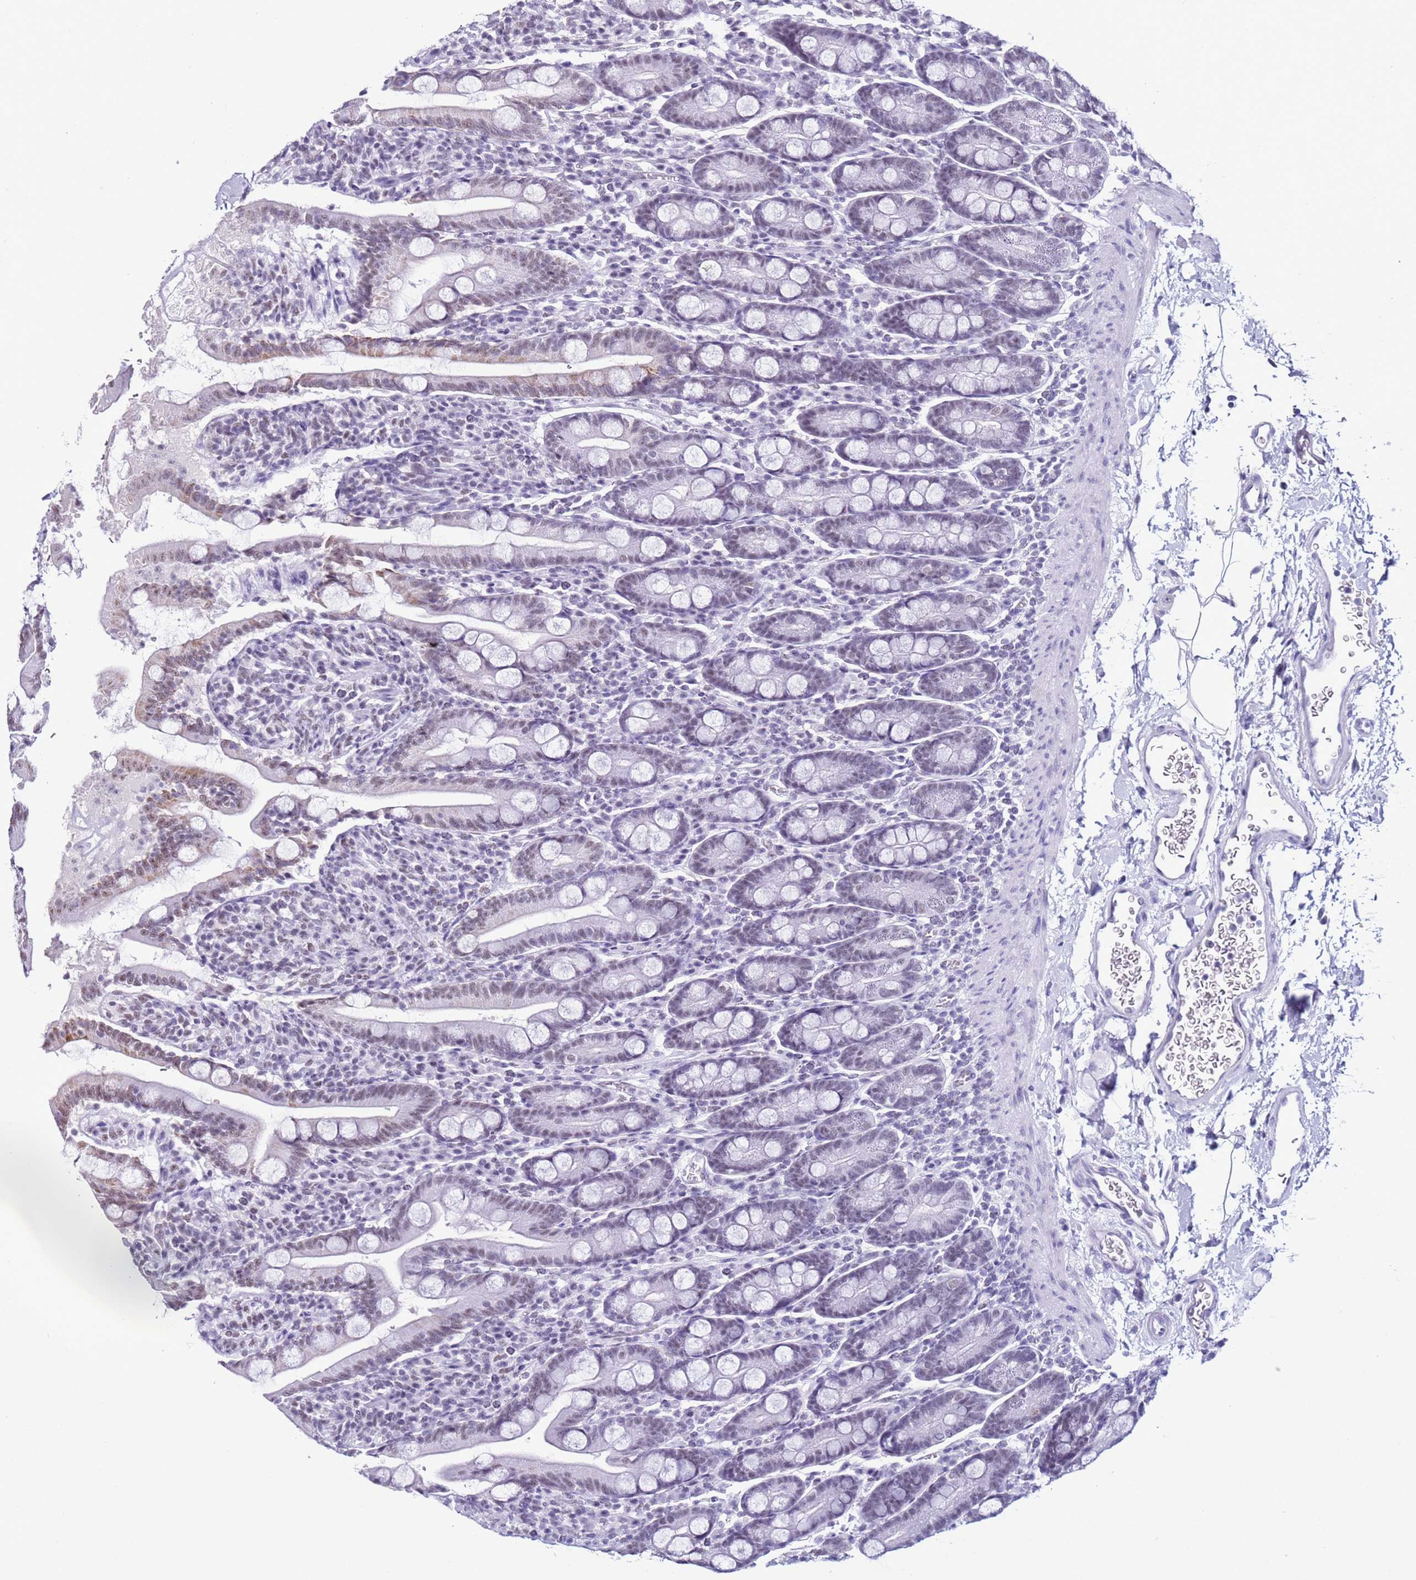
{"staining": {"intensity": "moderate", "quantity": "<25%", "location": "nuclear"}, "tissue": "duodenum", "cell_type": "Glandular cells", "image_type": "normal", "snomed": [{"axis": "morphology", "description": "Normal tissue, NOS"}, {"axis": "topography", "description": "Duodenum"}], "caption": "Unremarkable duodenum was stained to show a protein in brown. There is low levels of moderate nuclear expression in about <25% of glandular cells.", "gene": "DHX15", "patient": {"sex": "male", "age": 35}}